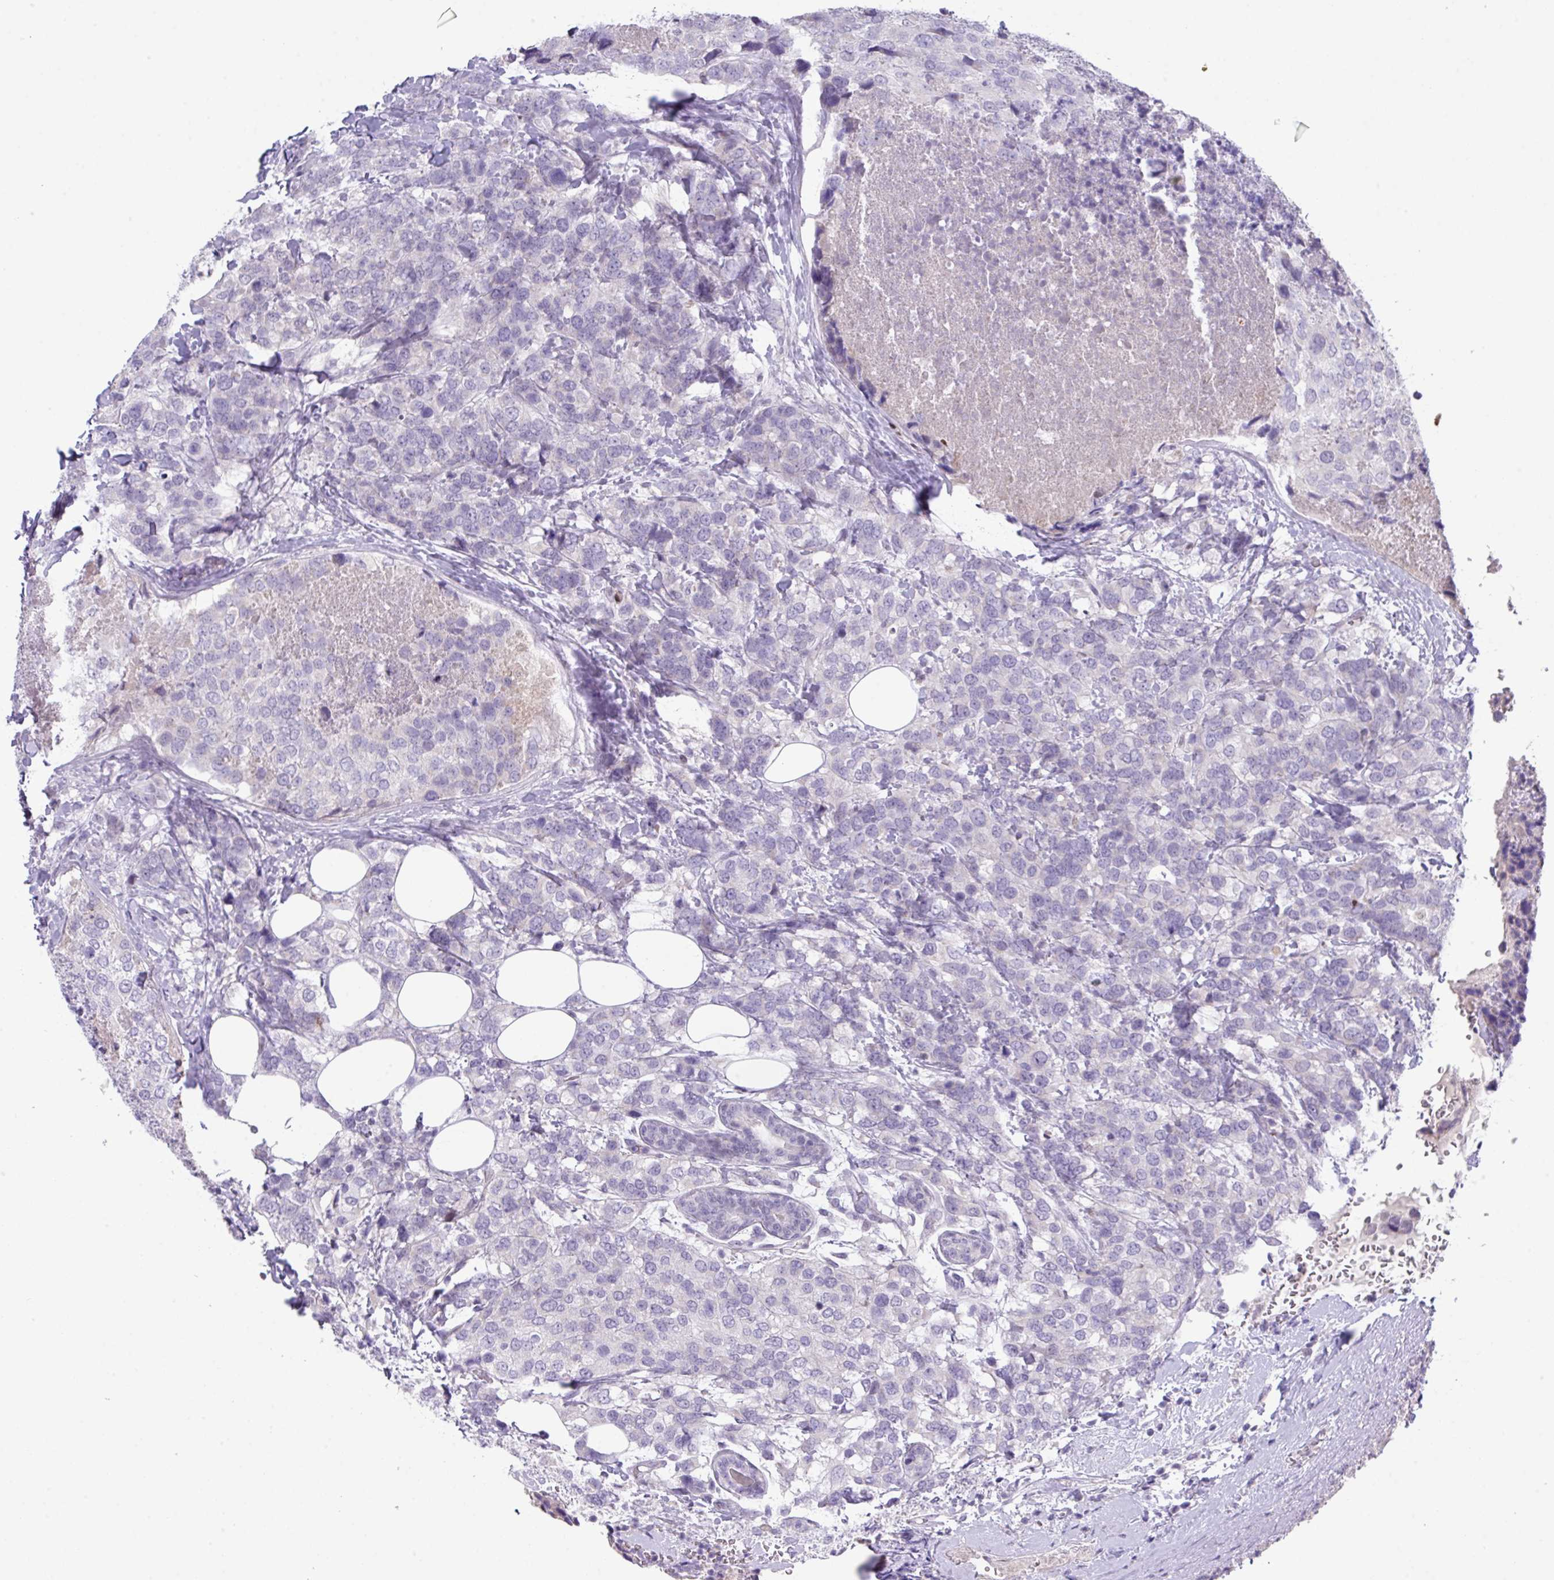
{"staining": {"intensity": "negative", "quantity": "none", "location": "none"}, "tissue": "breast cancer", "cell_type": "Tumor cells", "image_type": "cancer", "snomed": [{"axis": "morphology", "description": "Lobular carcinoma"}, {"axis": "topography", "description": "Breast"}], "caption": "The IHC image has no significant expression in tumor cells of lobular carcinoma (breast) tissue.", "gene": "ANKRD13B", "patient": {"sex": "female", "age": 59}}